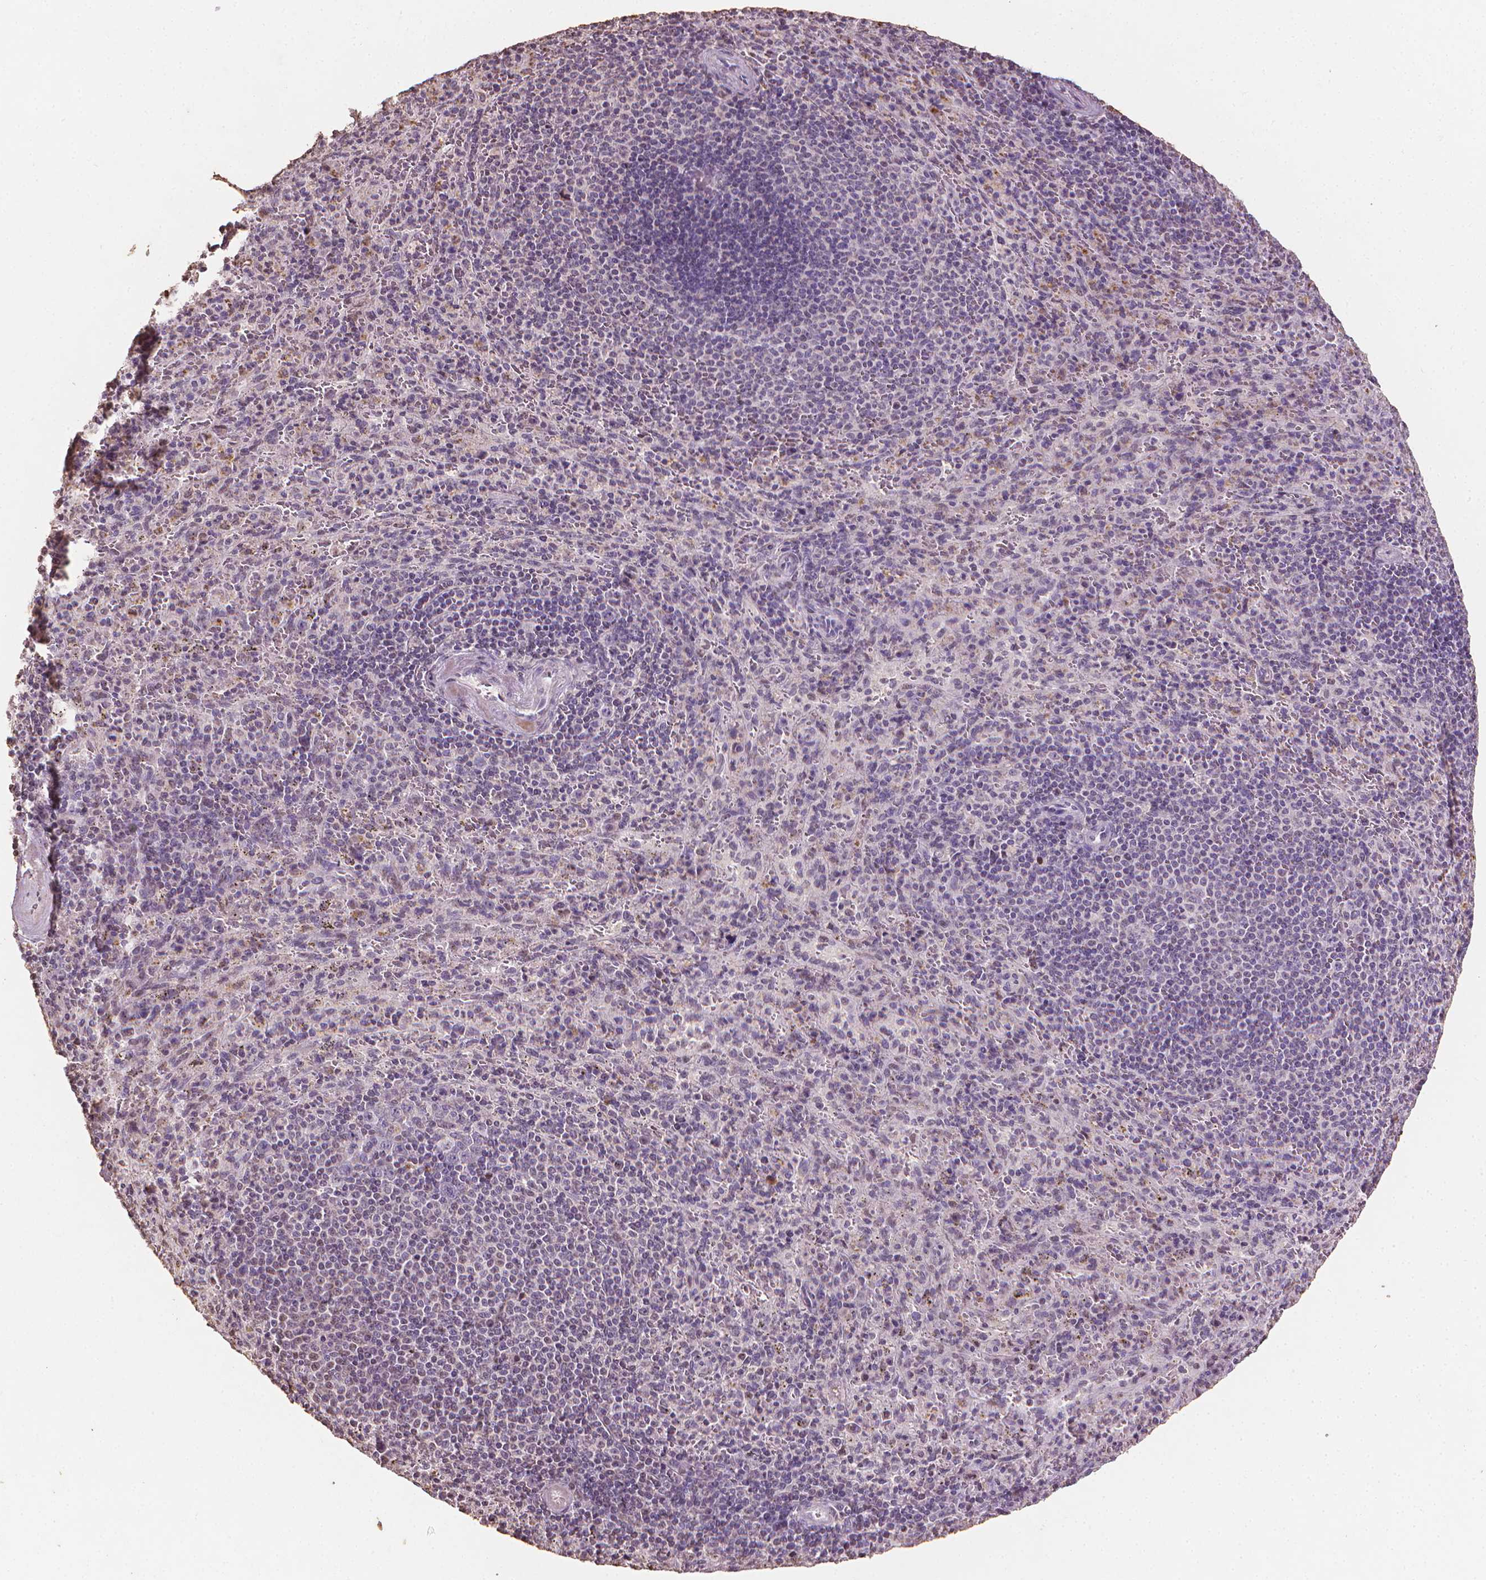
{"staining": {"intensity": "negative", "quantity": "none", "location": "none"}, "tissue": "spleen", "cell_type": "Cells in red pulp", "image_type": "normal", "snomed": [{"axis": "morphology", "description": "Normal tissue, NOS"}, {"axis": "topography", "description": "Spleen"}], "caption": "Human spleen stained for a protein using IHC displays no expression in cells in red pulp.", "gene": "DCN", "patient": {"sex": "male", "age": 57}}